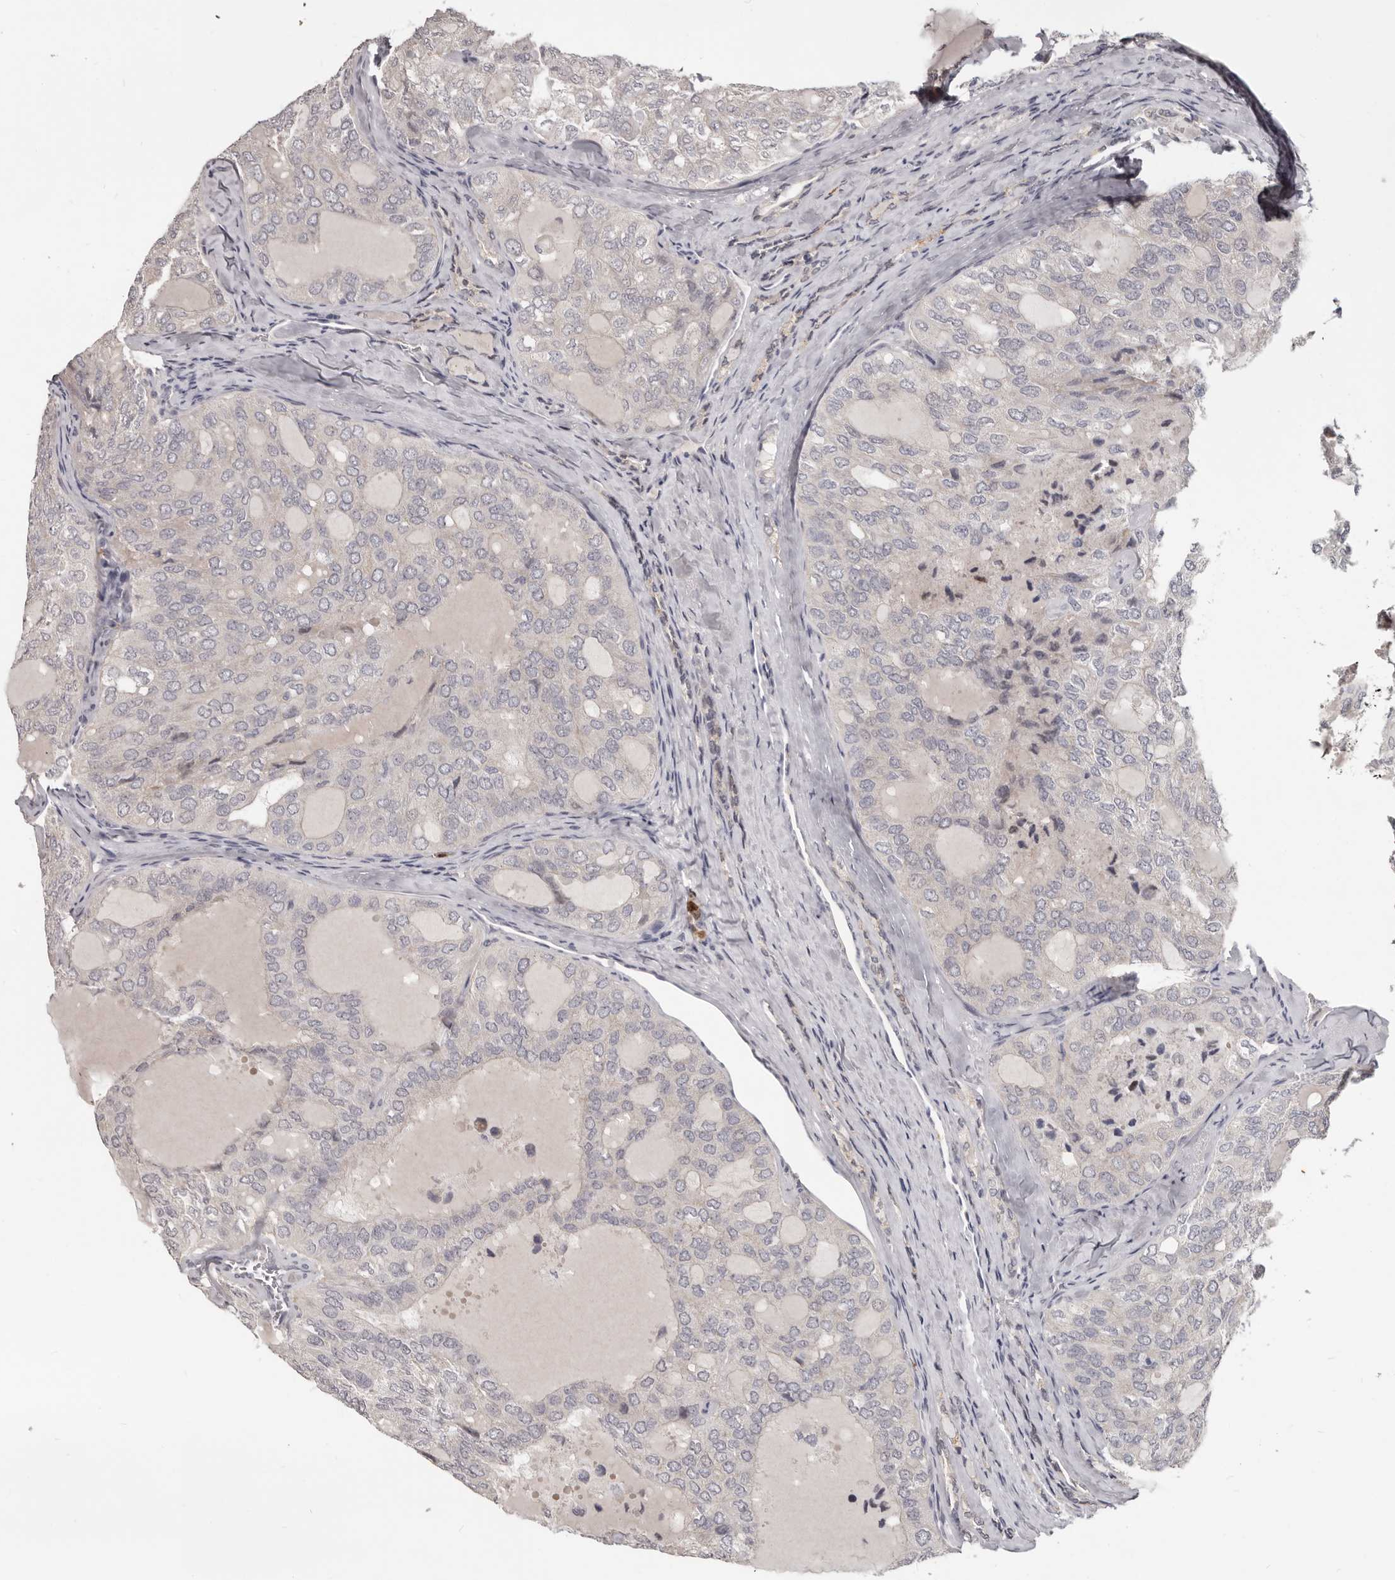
{"staining": {"intensity": "negative", "quantity": "none", "location": "none"}, "tissue": "thyroid cancer", "cell_type": "Tumor cells", "image_type": "cancer", "snomed": [{"axis": "morphology", "description": "Follicular adenoma carcinoma, NOS"}, {"axis": "topography", "description": "Thyroid gland"}], "caption": "Follicular adenoma carcinoma (thyroid) was stained to show a protein in brown. There is no significant expression in tumor cells. (DAB immunohistochemistry, high magnification).", "gene": "GPR157", "patient": {"sex": "male", "age": 75}}